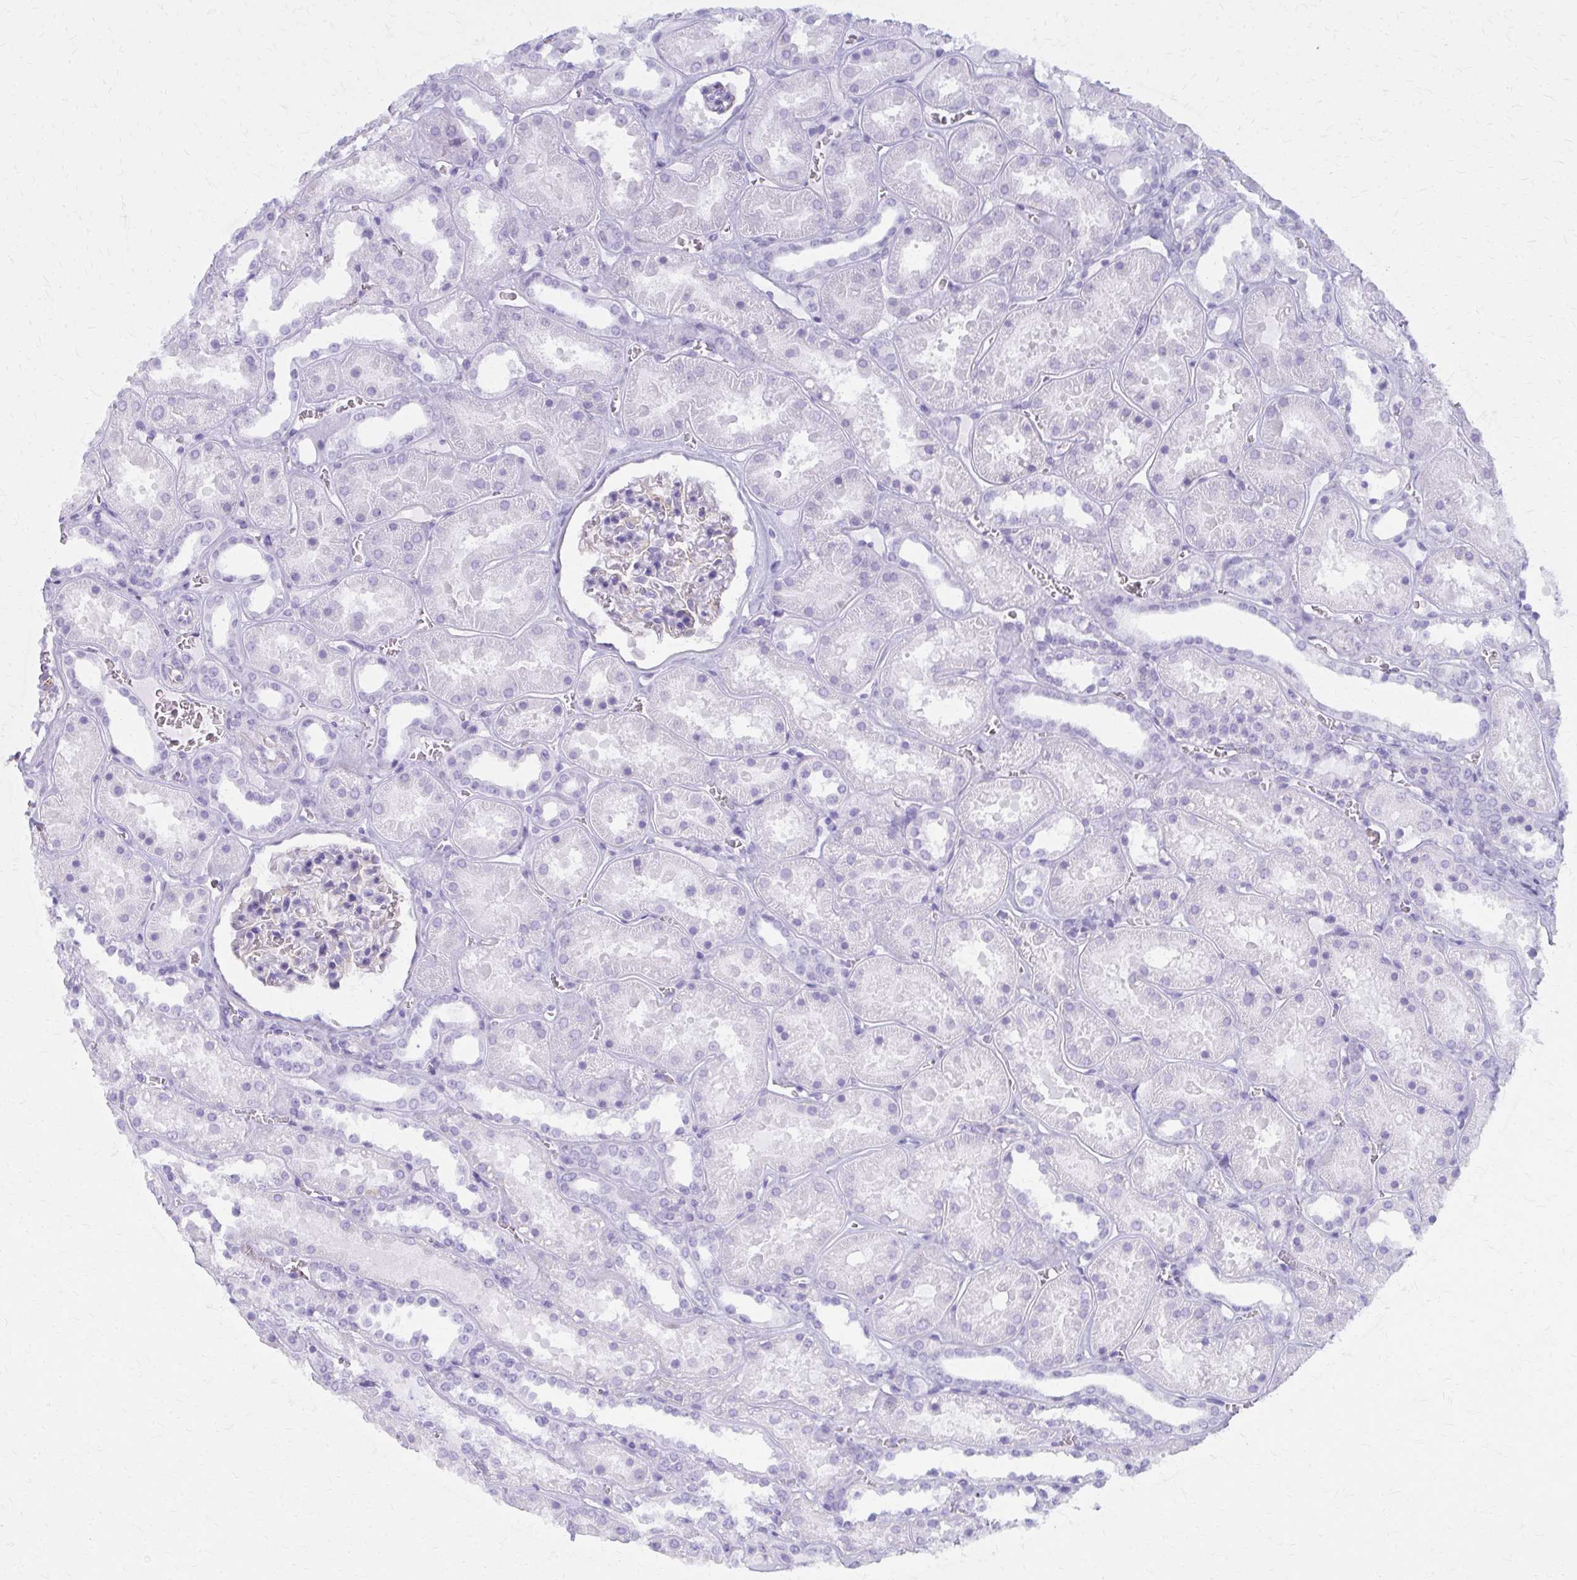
{"staining": {"intensity": "negative", "quantity": "none", "location": "none"}, "tissue": "kidney", "cell_type": "Cells in glomeruli", "image_type": "normal", "snomed": [{"axis": "morphology", "description": "Normal tissue, NOS"}, {"axis": "topography", "description": "Kidney"}], "caption": "DAB immunohistochemical staining of unremarkable human kidney reveals no significant expression in cells in glomeruli. The staining was performed using DAB to visualize the protein expression in brown, while the nuclei were stained in blue with hematoxylin (Magnification: 20x).", "gene": "GFAP", "patient": {"sex": "female", "age": 41}}